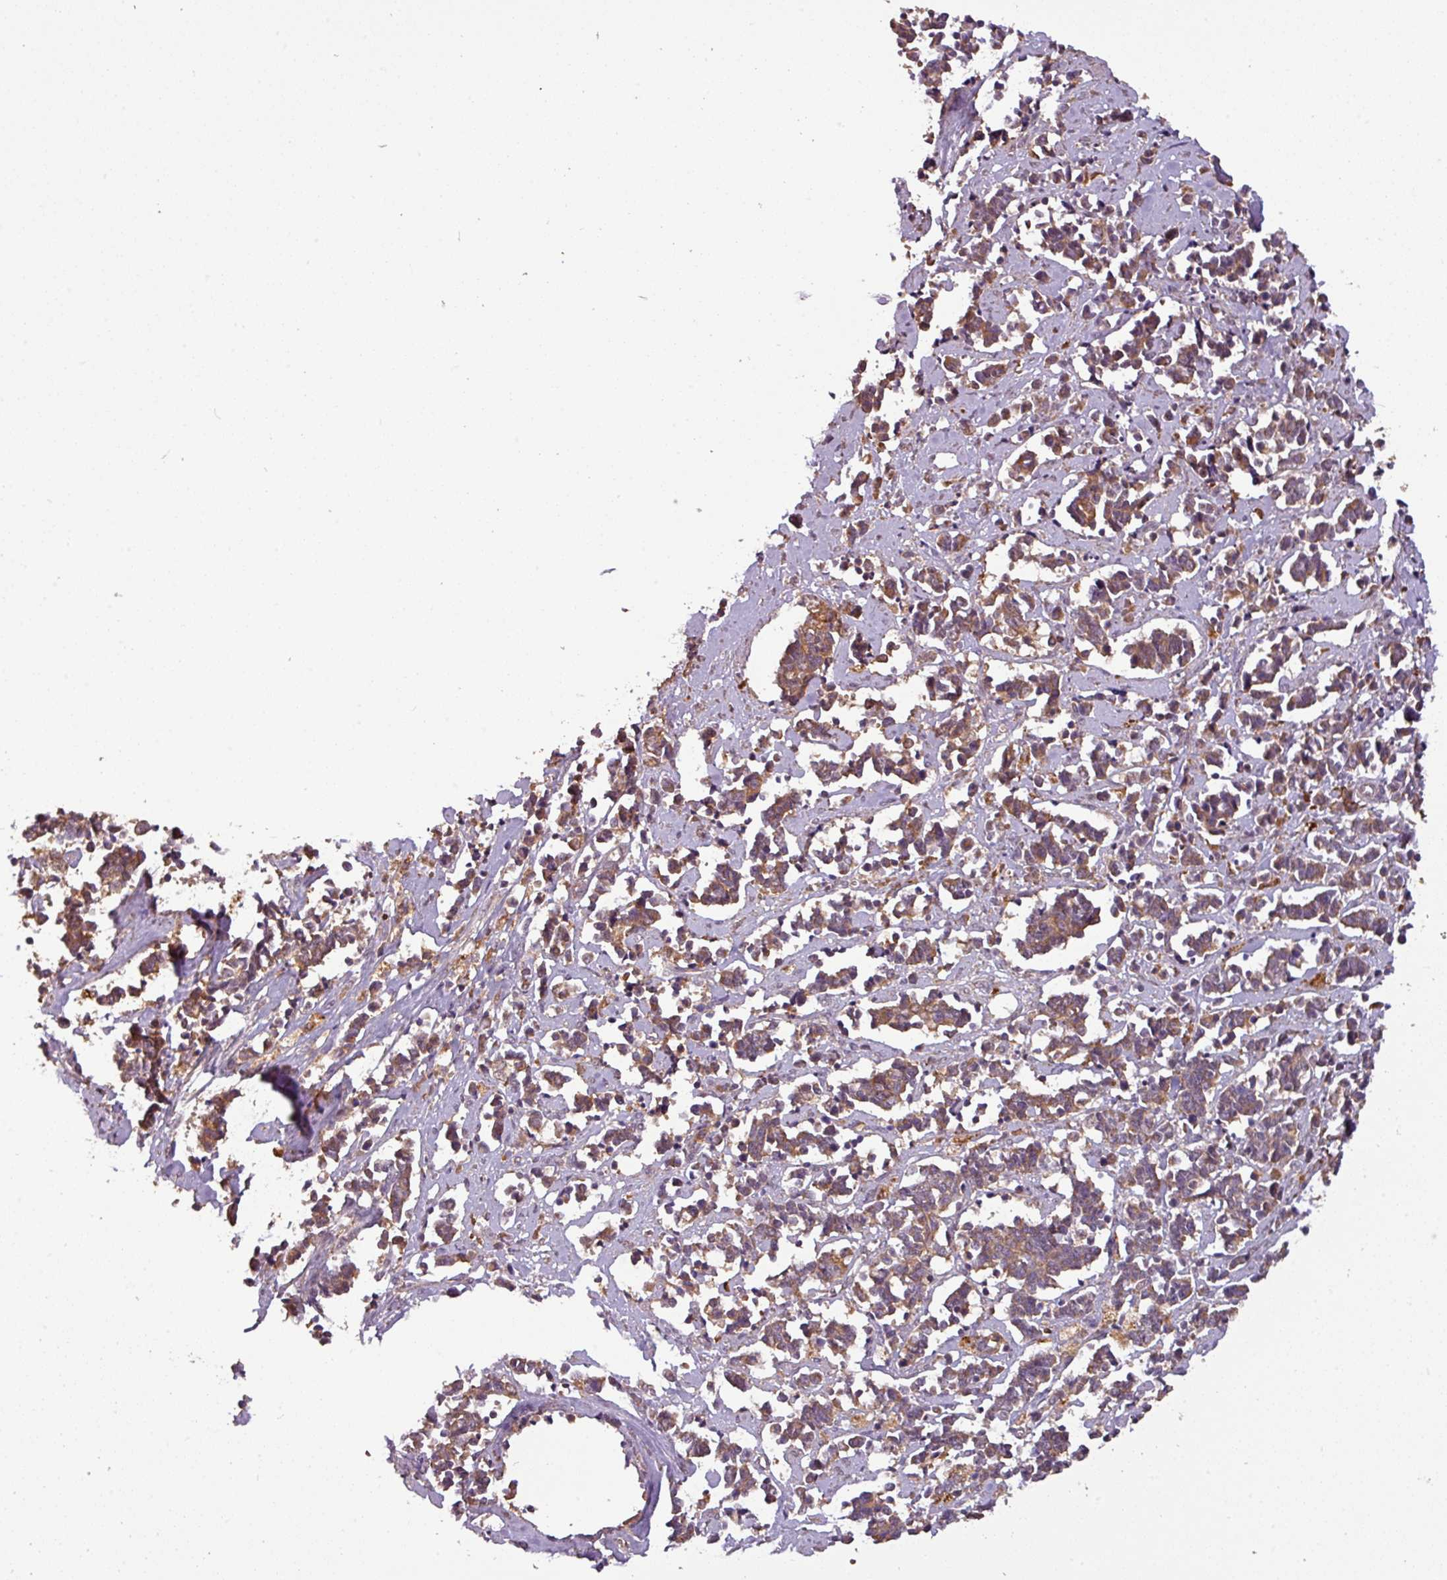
{"staining": {"intensity": "moderate", "quantity": ">75%", "location": "cytoplasmic/membranous"}, "tissue": "cervical cancer", "cell_type": "Tumor cells", "image_type": "cancer", "snomed": [{"axis": "morphology", "description": "Normal tissue, NOS"}, {"axis": "morphology", "description": "Squamous cell carcinoma, NOS"}, {"axis": "topography", "description": "Cervix"}], "caption": "This image displays cervical squamous cell carcinoma stained with immunohistochemistry to label a protein in brown. The cytoplasmic/membranous of tumor cells show moderate positivity for the protein. Nuclei are counter-stained blue.", "gene": "NT5C3A", "patient": {"sex": "female", "age": 35}}